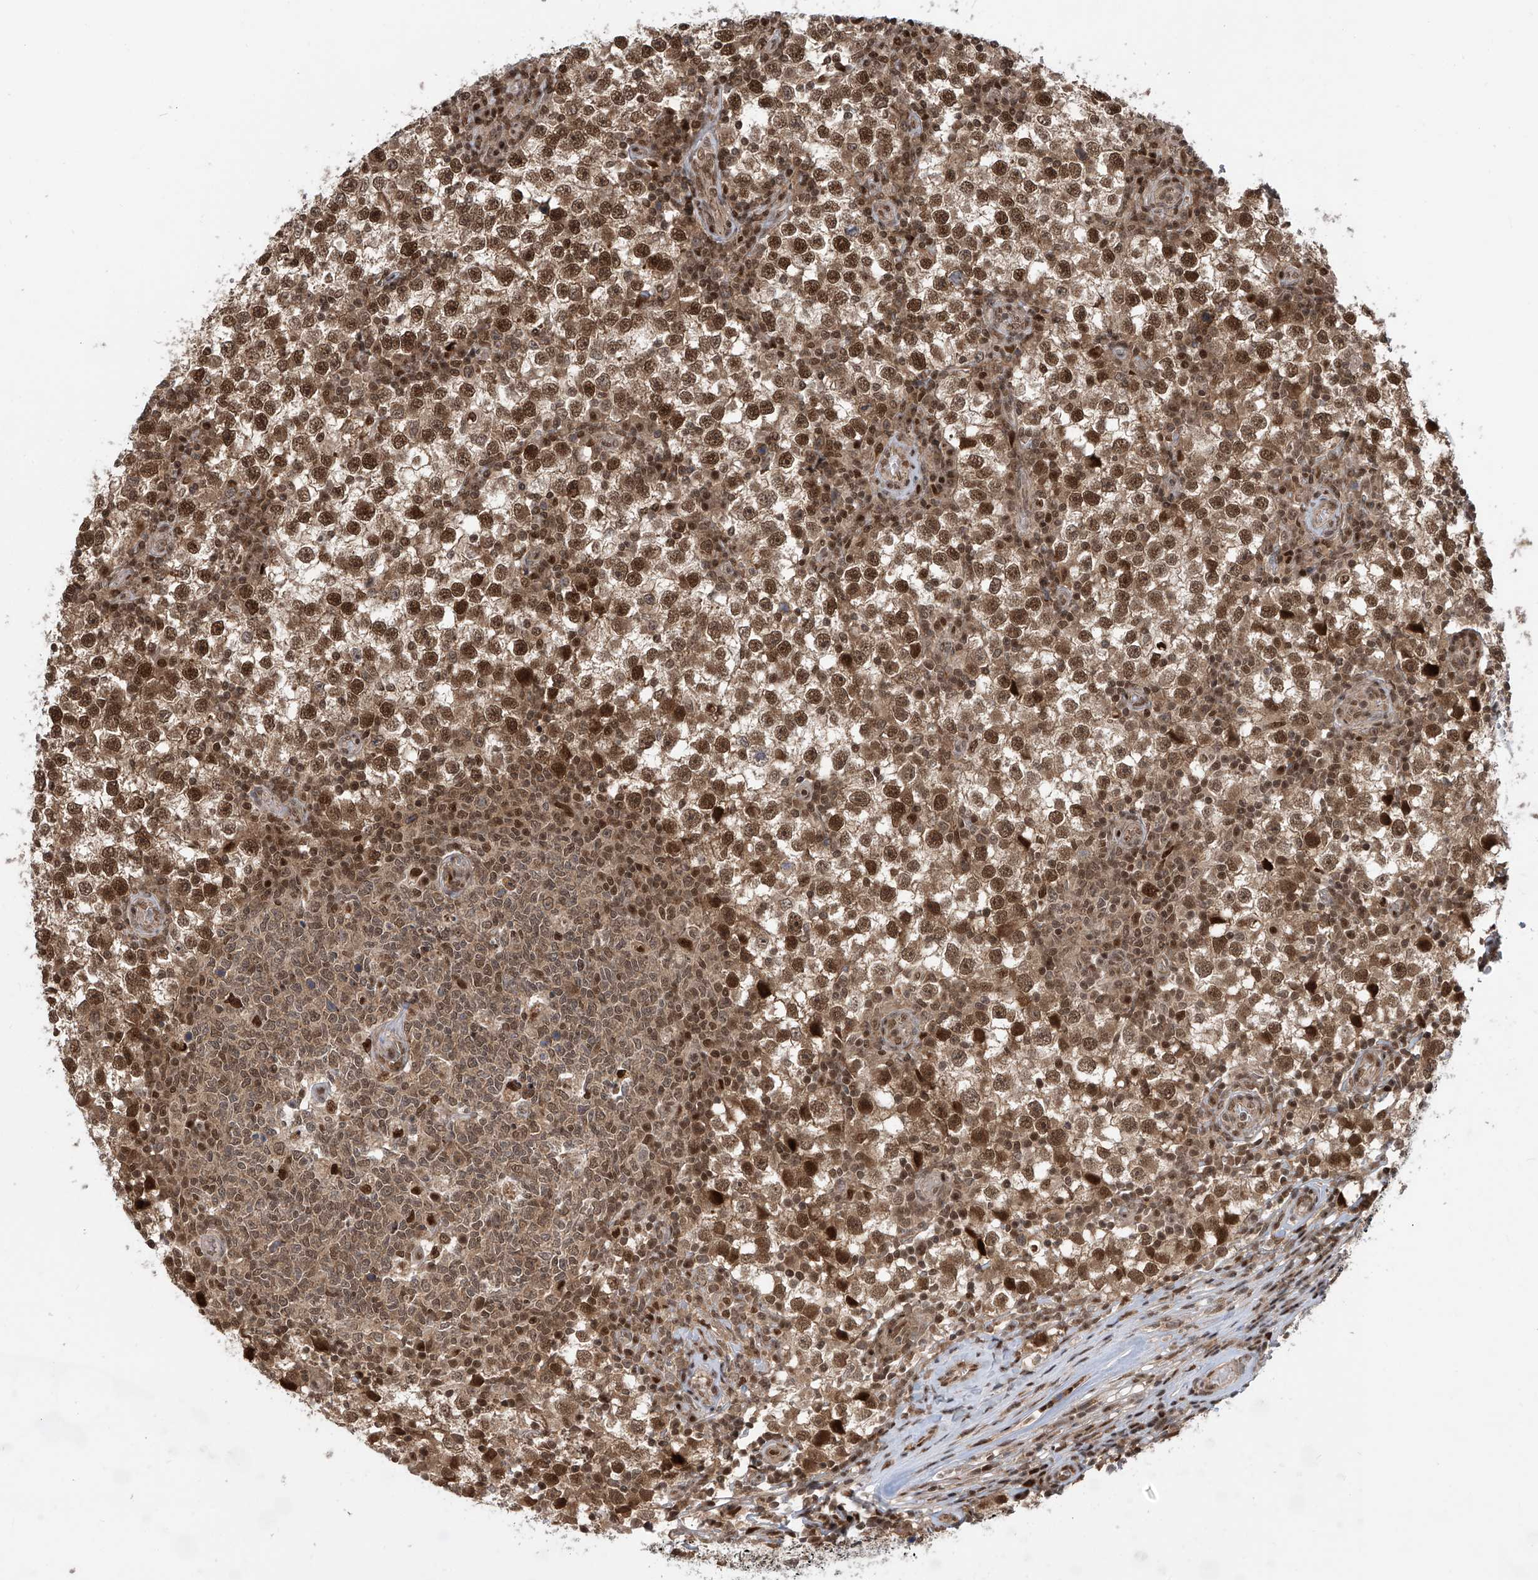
{"staining": {"intensity": "strong", "quantity": ">75%", "location": "cytoplasmic/membranous,nuclear"}, "tissue": "testis cancer", "cell_type": "Tumor cells", "image_type": "cancer", "snomed": [{"axis": "morphology", "description": "Seminoma, NOS"}, {"axis": "topography", "description": "Testis"}], "caption": "This photomicrograph demonstrates testis cancer (seminoma) stained with immunohistochemistry to label a protein in brown. The cytoplasmic/membranous and nuclear of tumor cells show strong positivity for the protein. Nuclei are counter-stained blue.", "gene": "LAGE3", "patient": {"sex": "male", "age": 65}}